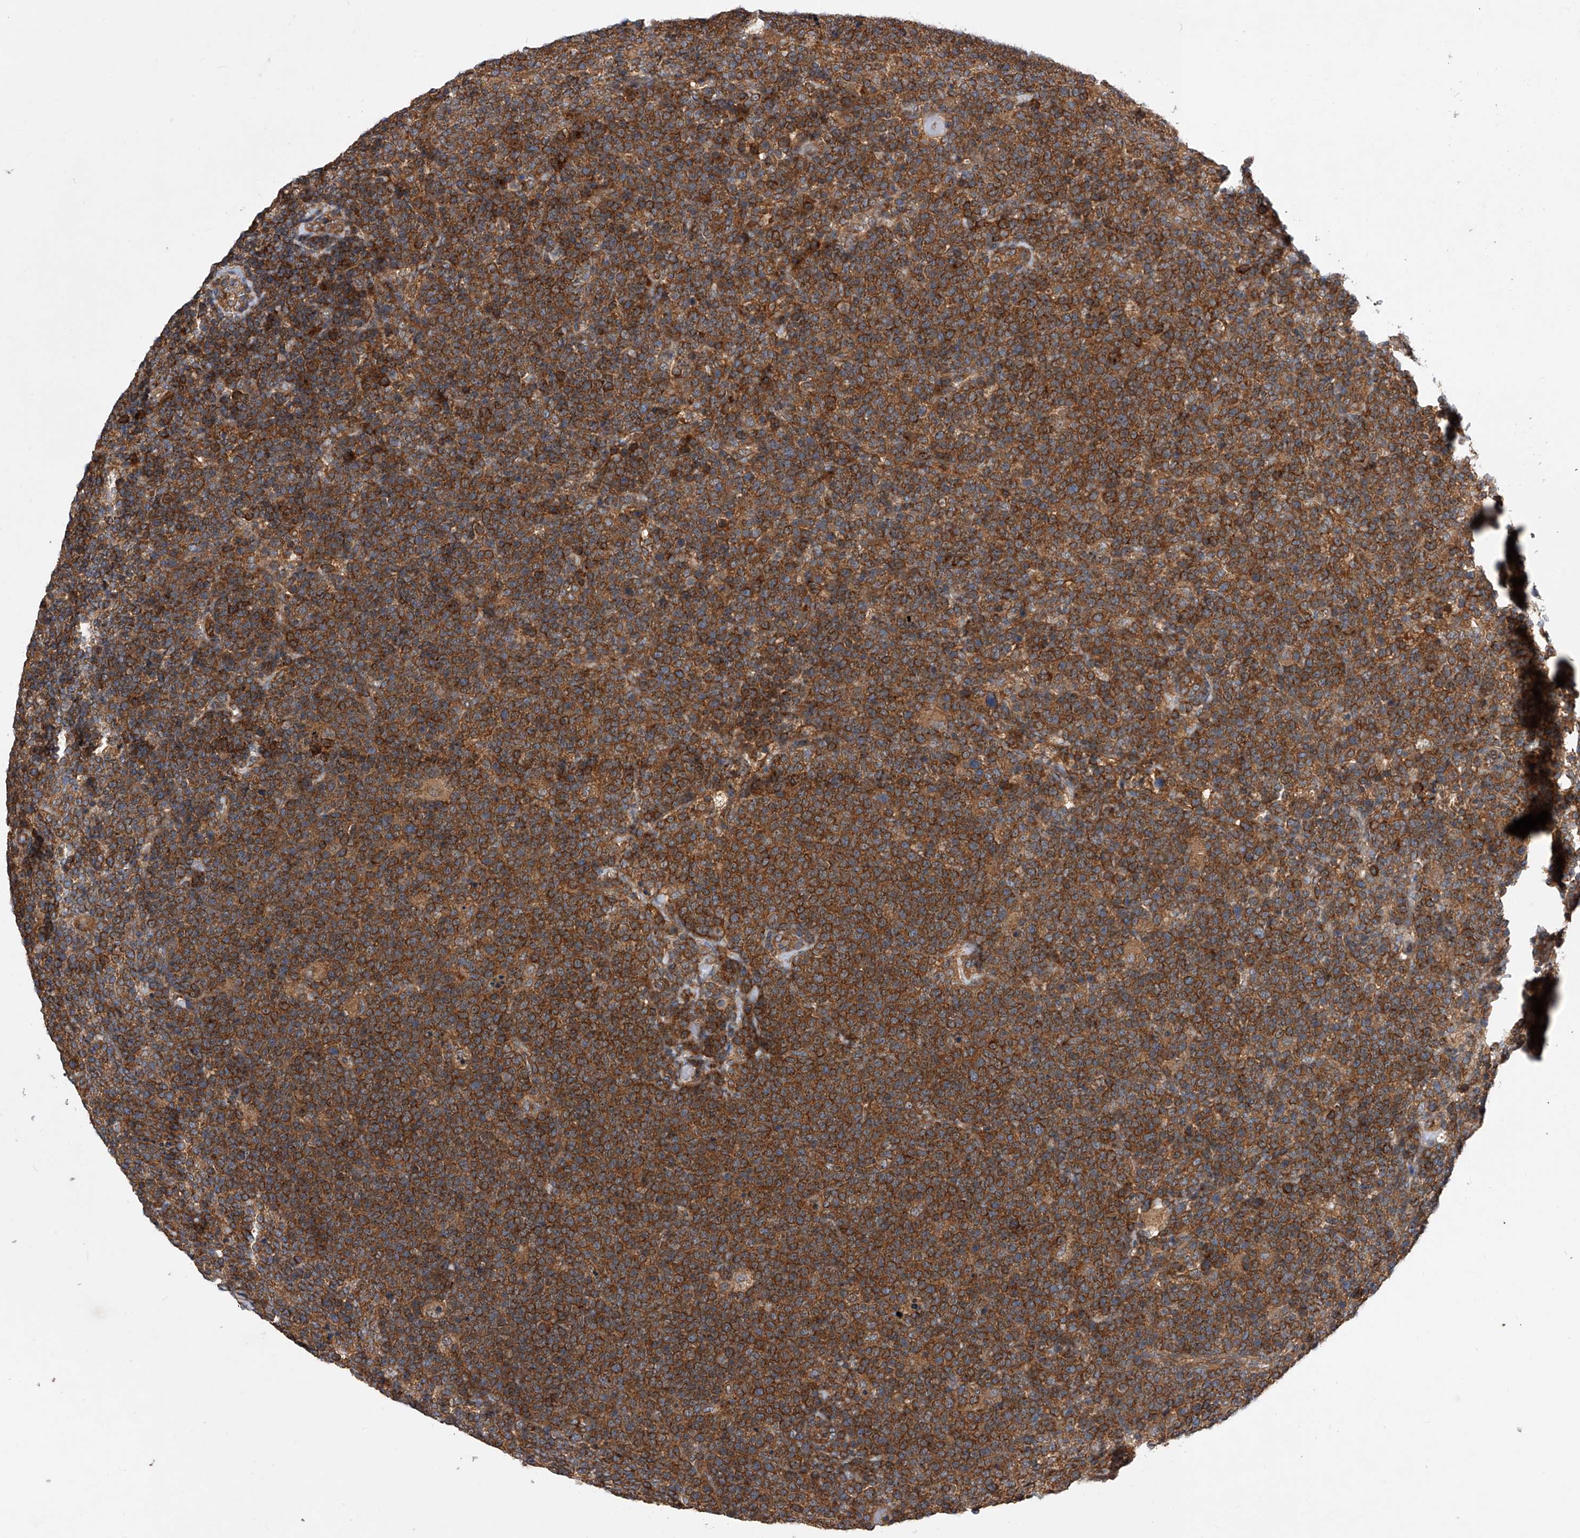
{"staining": {"intensity": "strong", "quantity": ">75%", "location": "cytoplasmic/membranous"}, "tissue": "lymphoma", "cell_type": "Tumor cells", "image_type": "cancer", "snomed": [{"axis": "morphology", "description": "Malignant lymphoma, non-Hodgkin's type, High grade"}, {"axis": "topography", "description": "Lymph node"}], "caption": "Human malignant lymphoma, non-Hodgkin's type (high-grade) stained with a brown dye demonstrates strong cytoplasmic/membranous positive positivity in about >75% of tumor cells.", "gene": "CFAP410", "patient": {"sex": "male", "age": 61}}